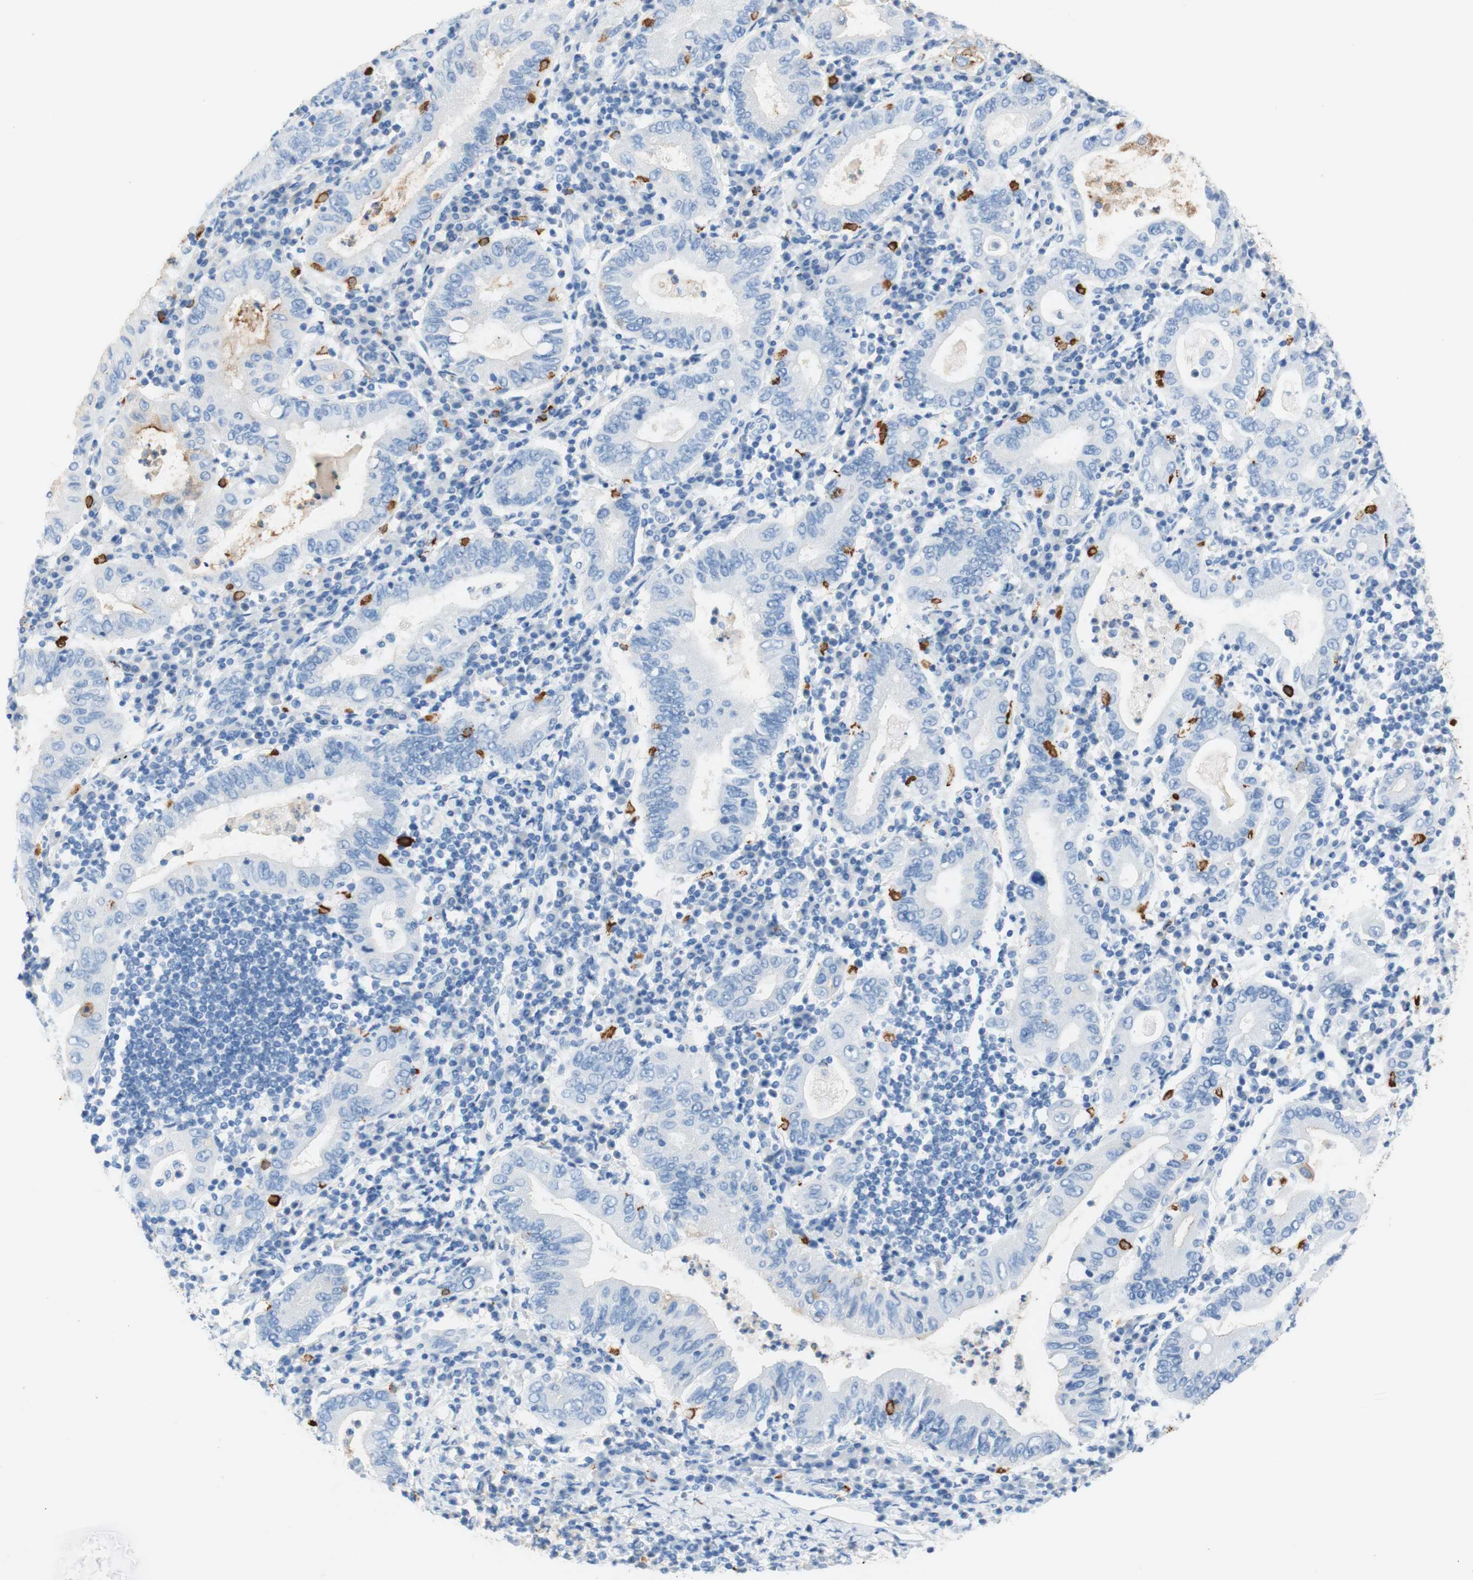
{"staining": {"intensity": "negative", "quantity": "none", "location": "none"}, "tissue": "stomach cancer", "cell_type": "Tumor cells", "image_type": "cancer", "snomed": [{"axis": "morphology", "description": "Normal tissue, NOS"}, {"axis": "morphology", "description": "Adenocarcinoma, NOS"}, {"axis": "topography", "description": "Esophagus"}, {"axis": "topography", "description": "Stomach, upper"}, {"axis": "topography", "description": "Peripheral nerve tissue"}], "caption": "Tumor cells are negative for protein expression in human adenocarcinoma (stomach). (DAB immunohistochemistry, high magnification).", "gene": "CEACAM1", "patient": {"sex": "male", "age": 62}}